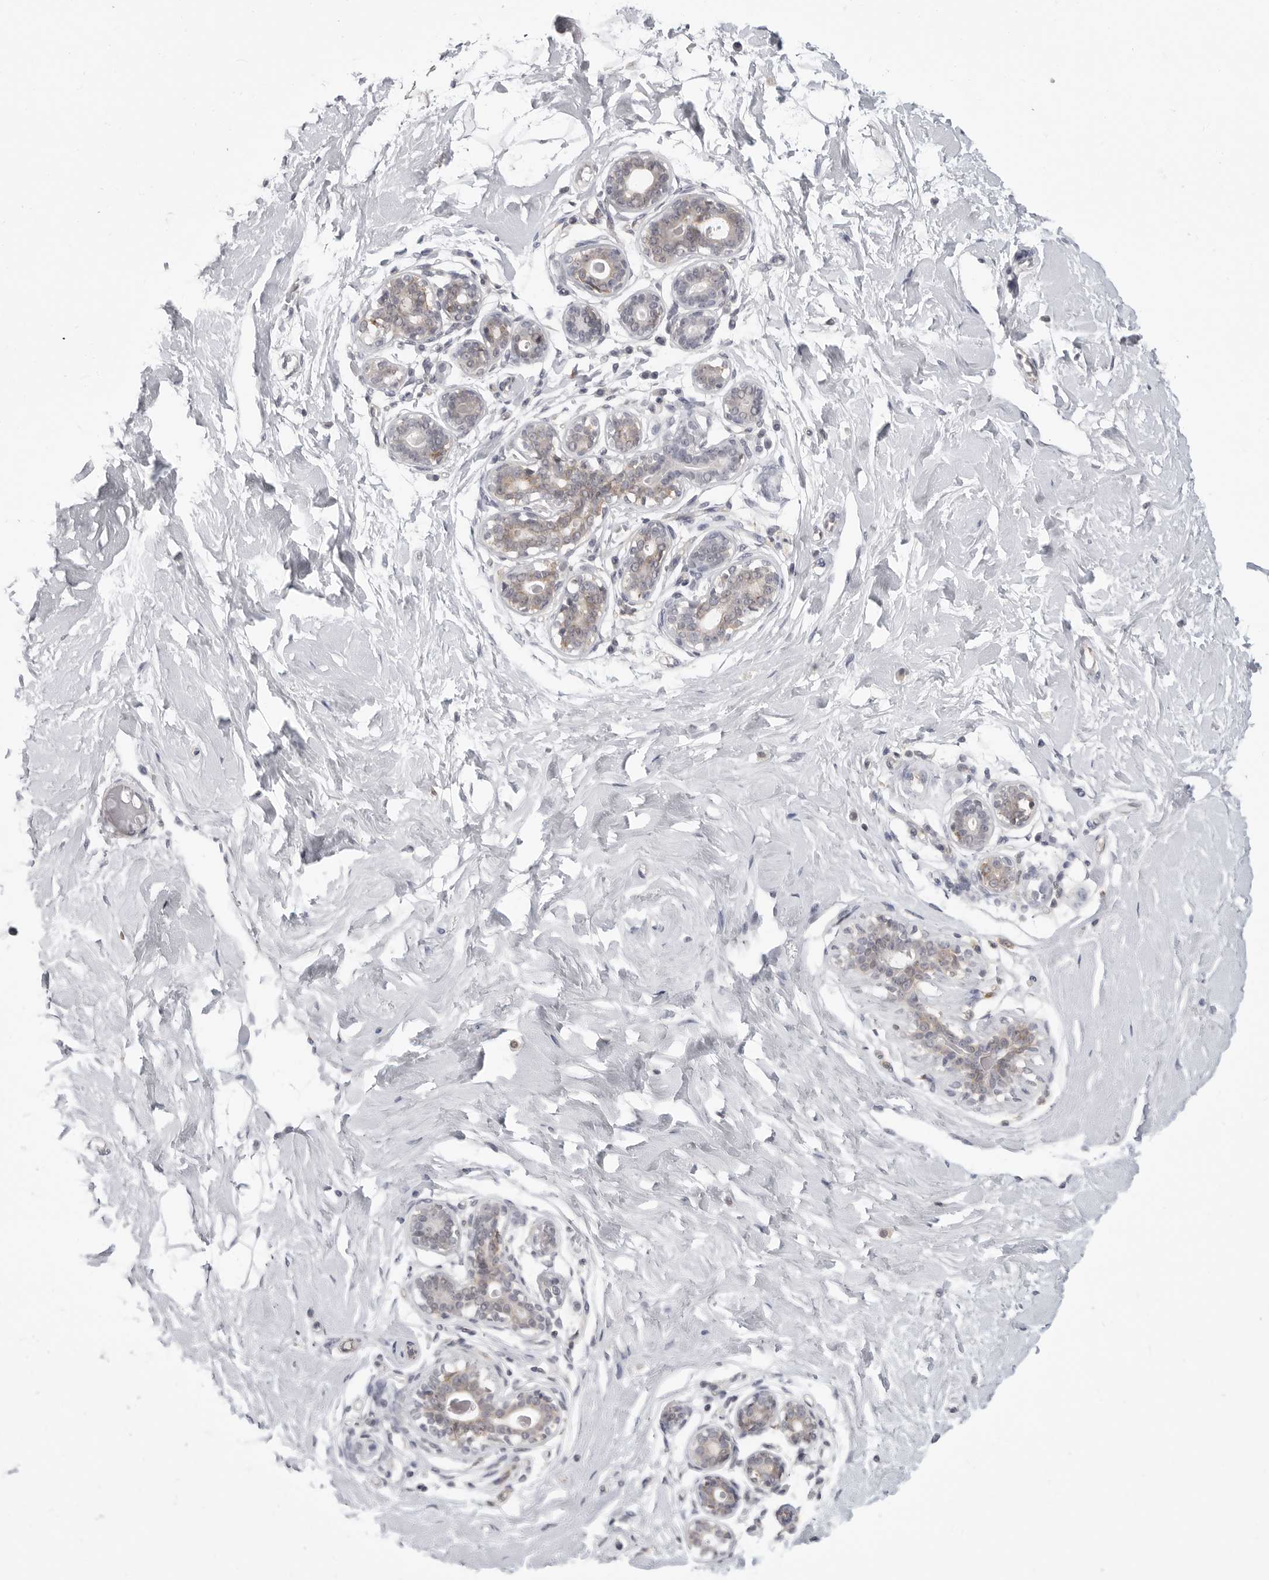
{"staining": {"intensity": "negative", "quantity": "none", "location": "none"}, "tissue": "breast", "cell_type": "Adipocytes", "image_type": "normal", "snomed": [{"axis": "morphology", "description": "Normal tissue, NOS"}, {"axis": "morphology", "description": "Adenoma, NOS"}, {"axis": "topography", "description": "Breast"}], "caption": "High power microscopy image of an immunohistochemistry image of benign breast, revealing no significant expression in adipocytes. Brightfield microscopy of immunohistochemistry (IHC) stained with DAB (brown) and hematoxylin (blue), captured at high magnification.", "gene": "IFNGR1", "patient": {"sex": "female", "age": 23}}